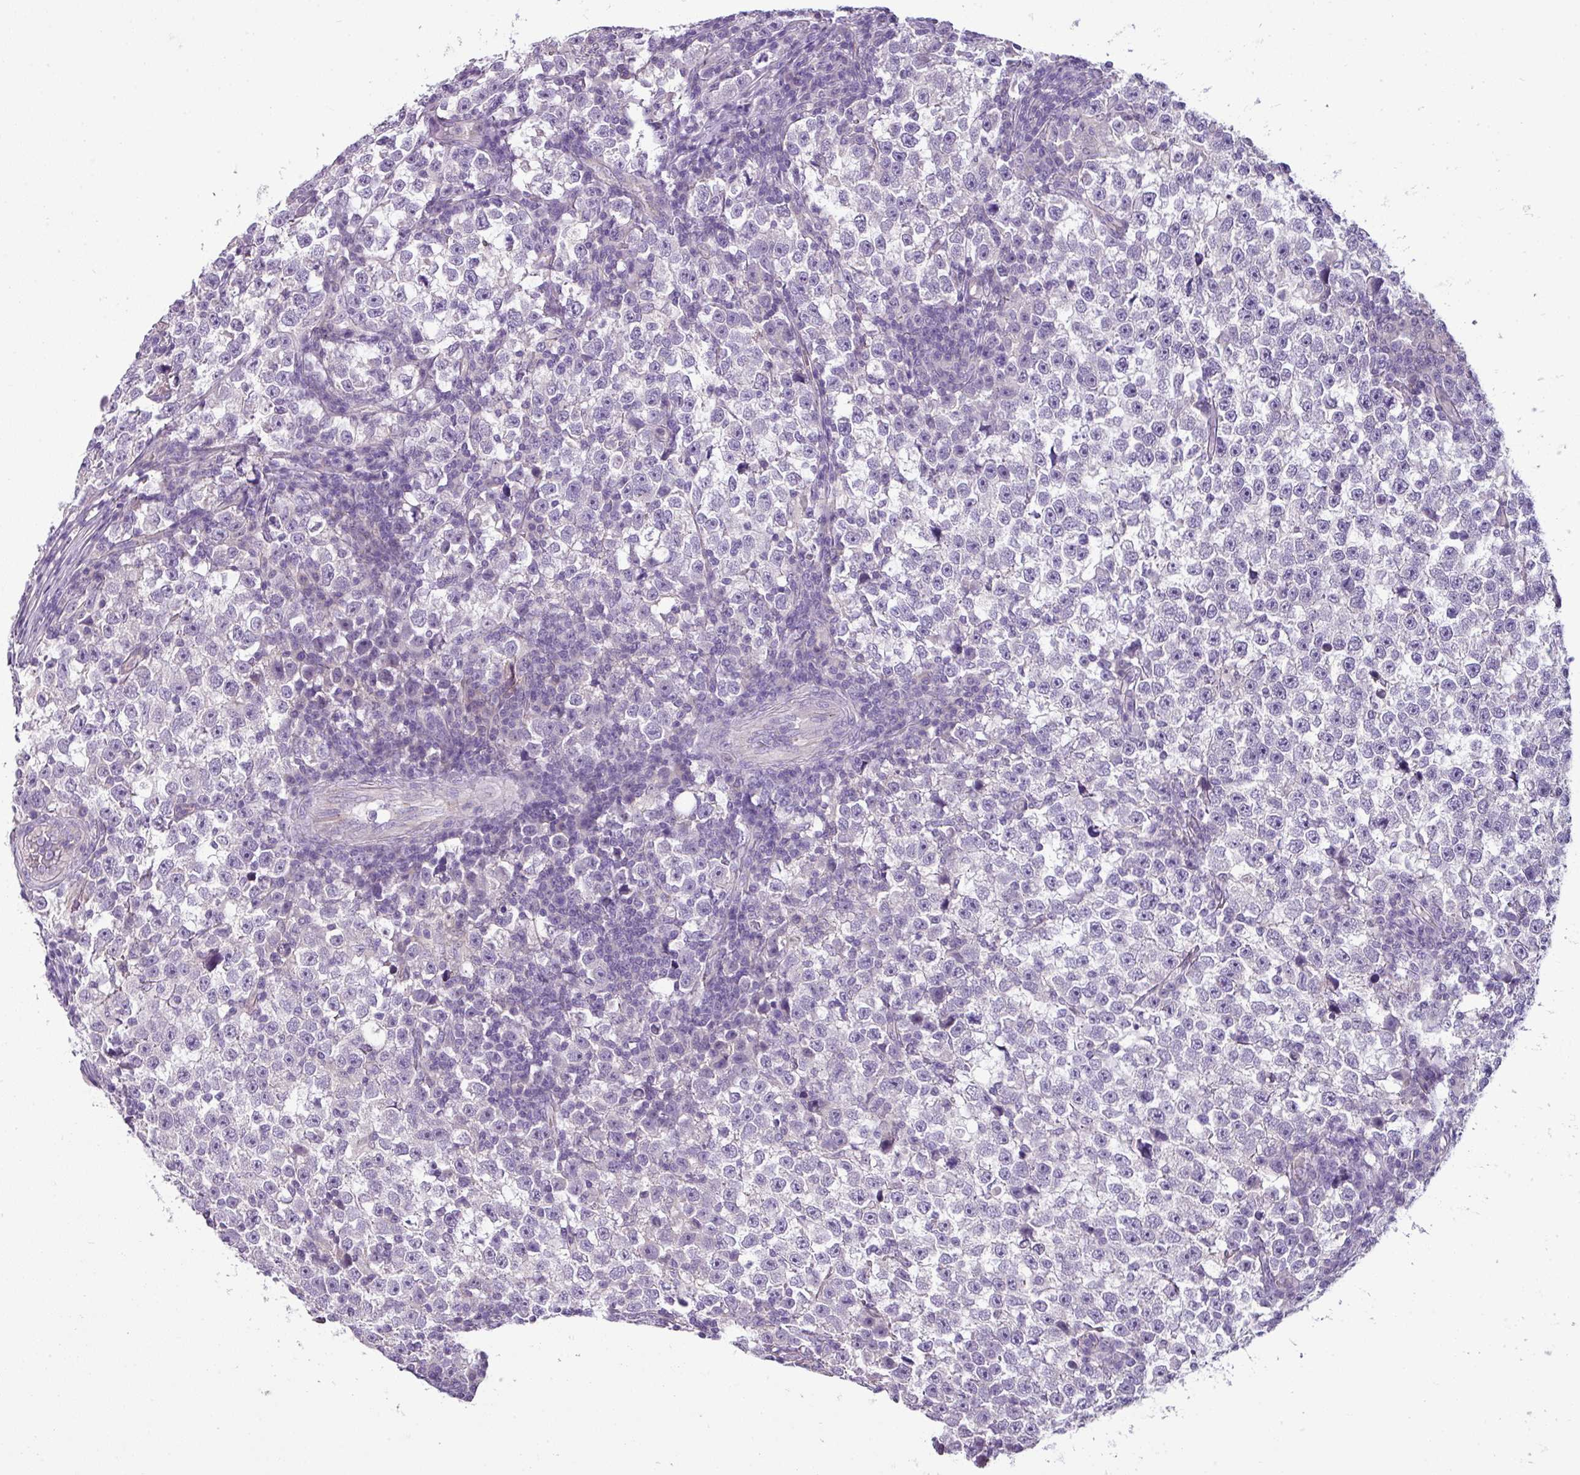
{"staining": {"intensity": "negative", "quantity": "none", "location": "none"}, "tissue": "testis cancer", "cell_type": "Tumor cells", "image_type": "cancer", "snomed": [{"axis": "morphology", "description": "Normal tissue, NOS"}, {"axis": "morphology", "description": "Seminoma, NOS"}, {"axis": "topography", "description": "Testis"}], "caption": "Tumor cells show no significant protein staining in testis cancer.", "gene": "TMEM178B", "patient": {"sex": "male", "age": 43}}